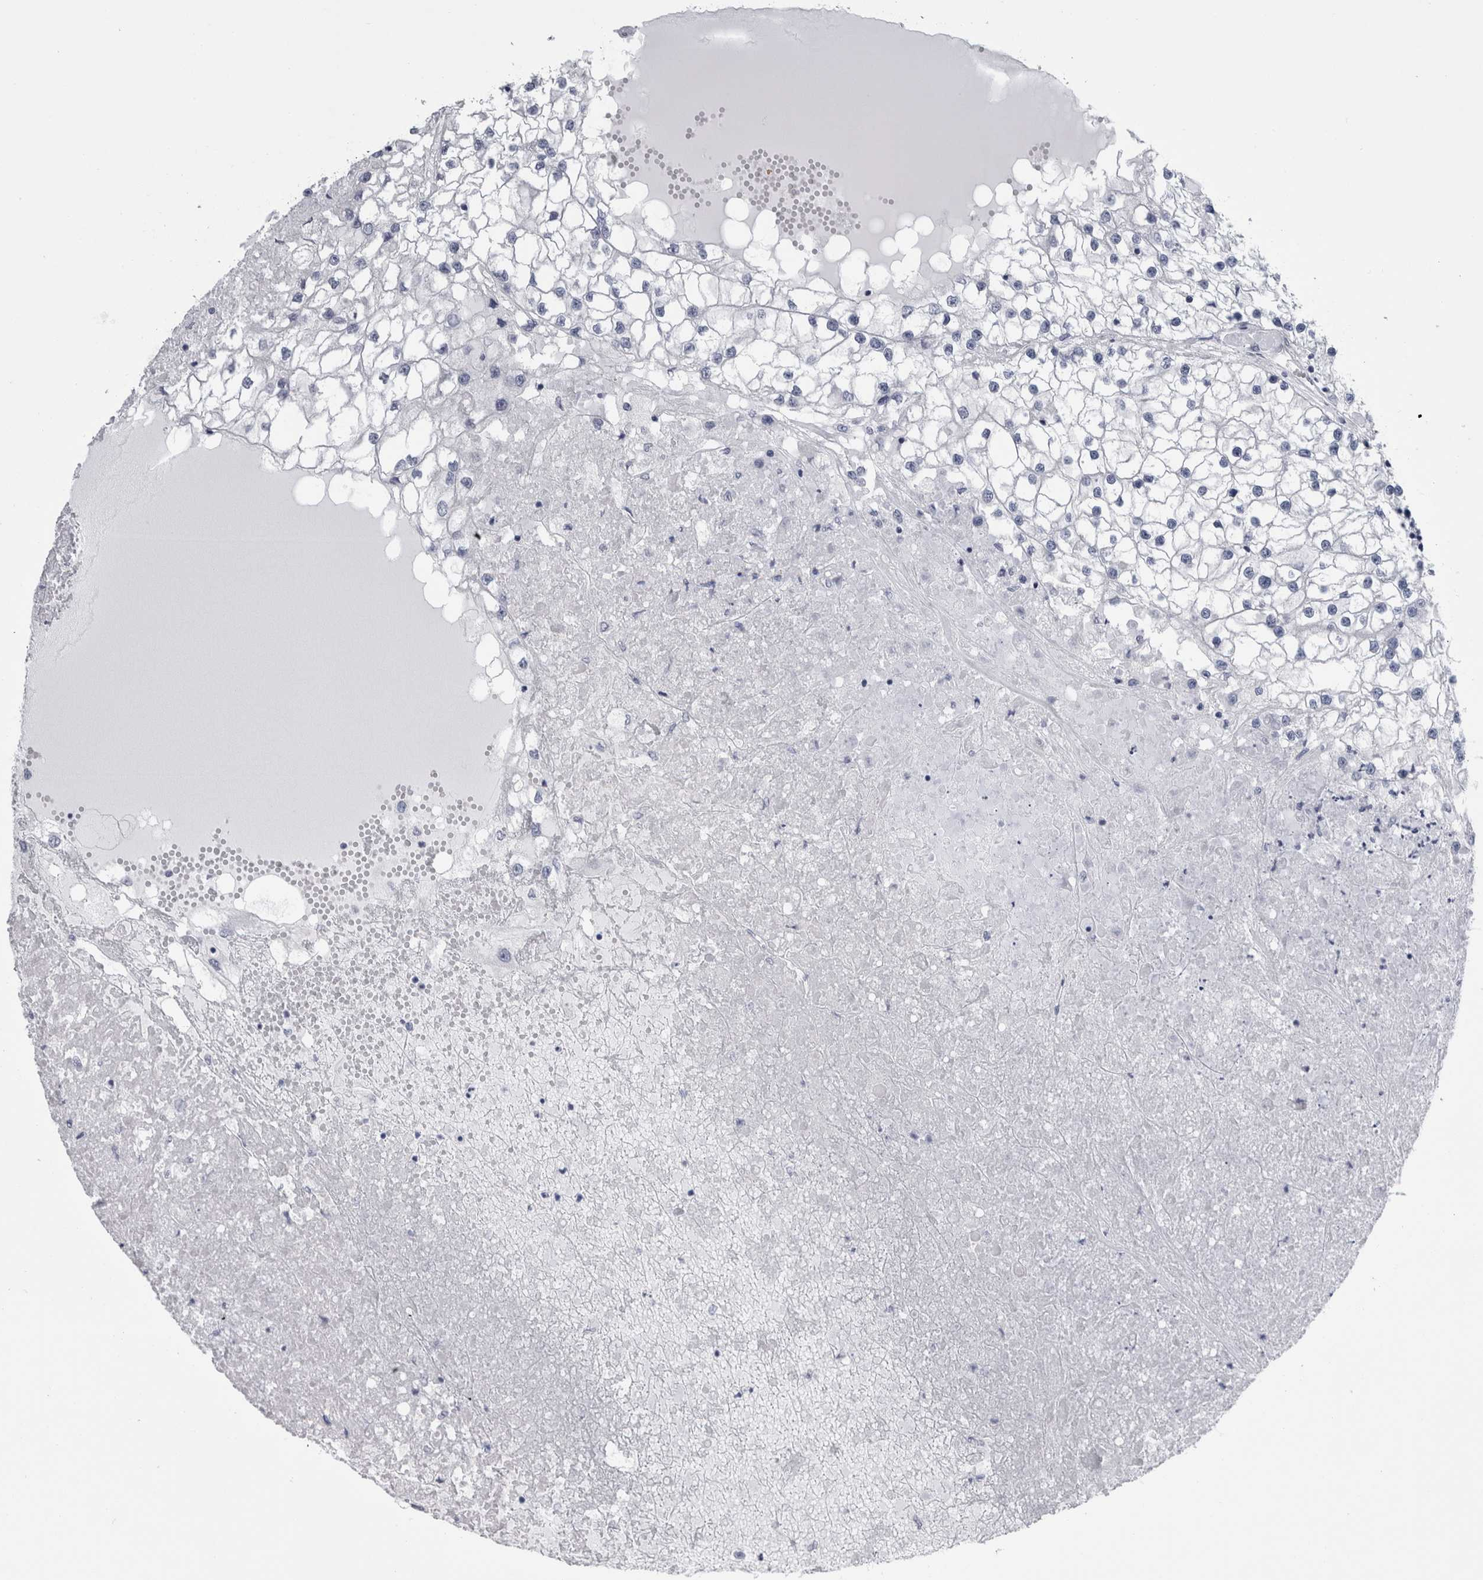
{"staining": {"intensity": "negative", "quantity": "none", "location": "none"}, "tissue": "renal cancer", "cell_type": "Tumor cells", "image_type": "cancer", "snomed": [{"axis": "morphology", "description": "Adenocarcinoma, NOS"}, {"axis": "topography", "description": "Kidney"}], "caption": "Renal cancer stained for a protein using immunohistochemistry demonstrates no expression tumor cells.", "gene": "VWDE", "patient": {"sex": "male", "age": 68}}